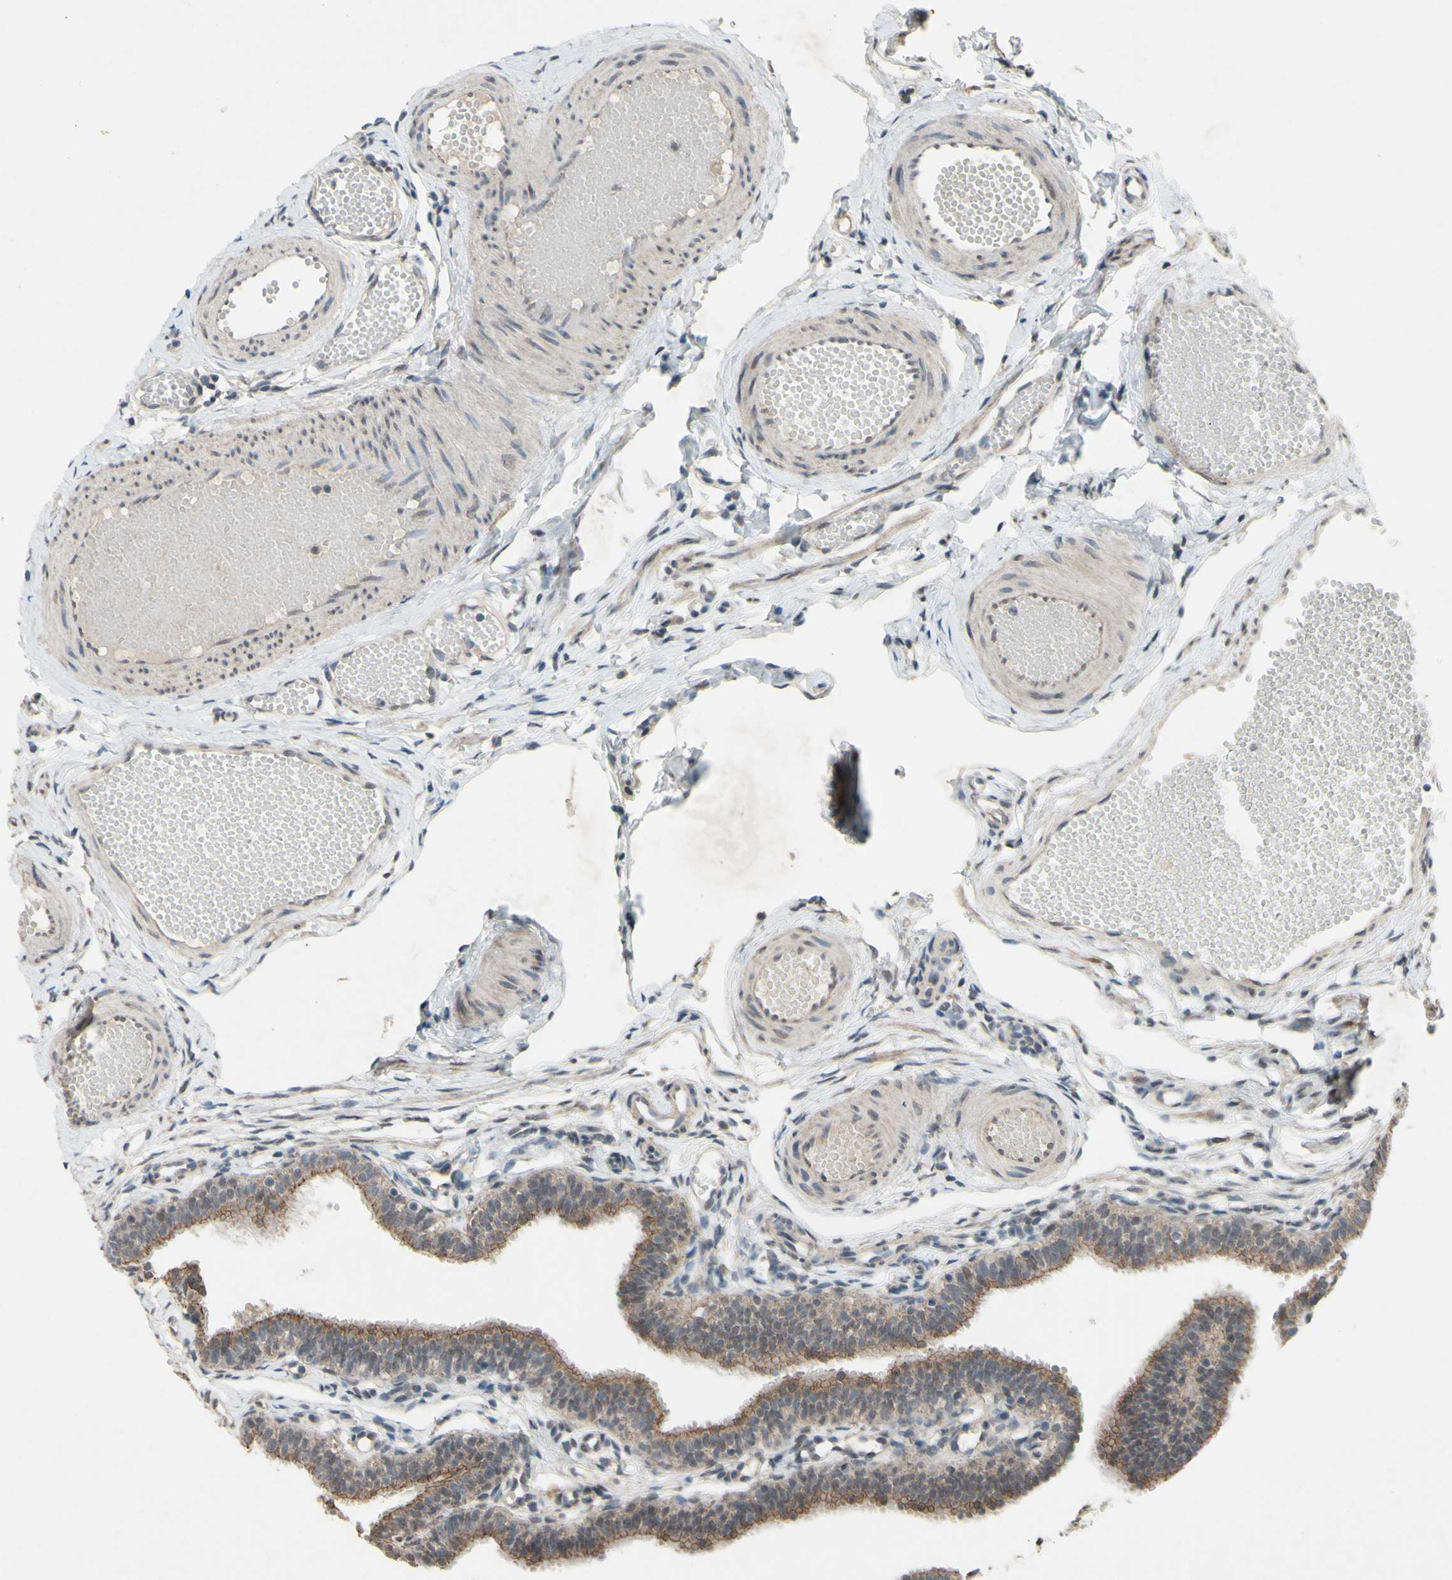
{"staining": {"intensity": "moderate", "quantity": ">75%", "location": "cytoplasmic/membranous"}, "tissue": "fallopian tube", "cell_type": "Glandular cells", "image_type": "normal", "snomed": [{"axis": "morphology", "description": "Normal tissue, NOS"}, {"axis": "topography", "description": "Fallopian tube"}, {"axis": "topography", "description": "Placenta"}], "caption": "Immunohistochemistry (IHC) photomicrograph of benign fallopian tube: human fallopian tube stained using immunohistochemistry displays medium levels of moderate protein expression localized specifically in the cytoplasmic/membranous of glandular cells, appearing as a cytoplasmic/membranous brown color.", "gene": "CDCP1", "patient": {"sex": "female", "age": 34}}